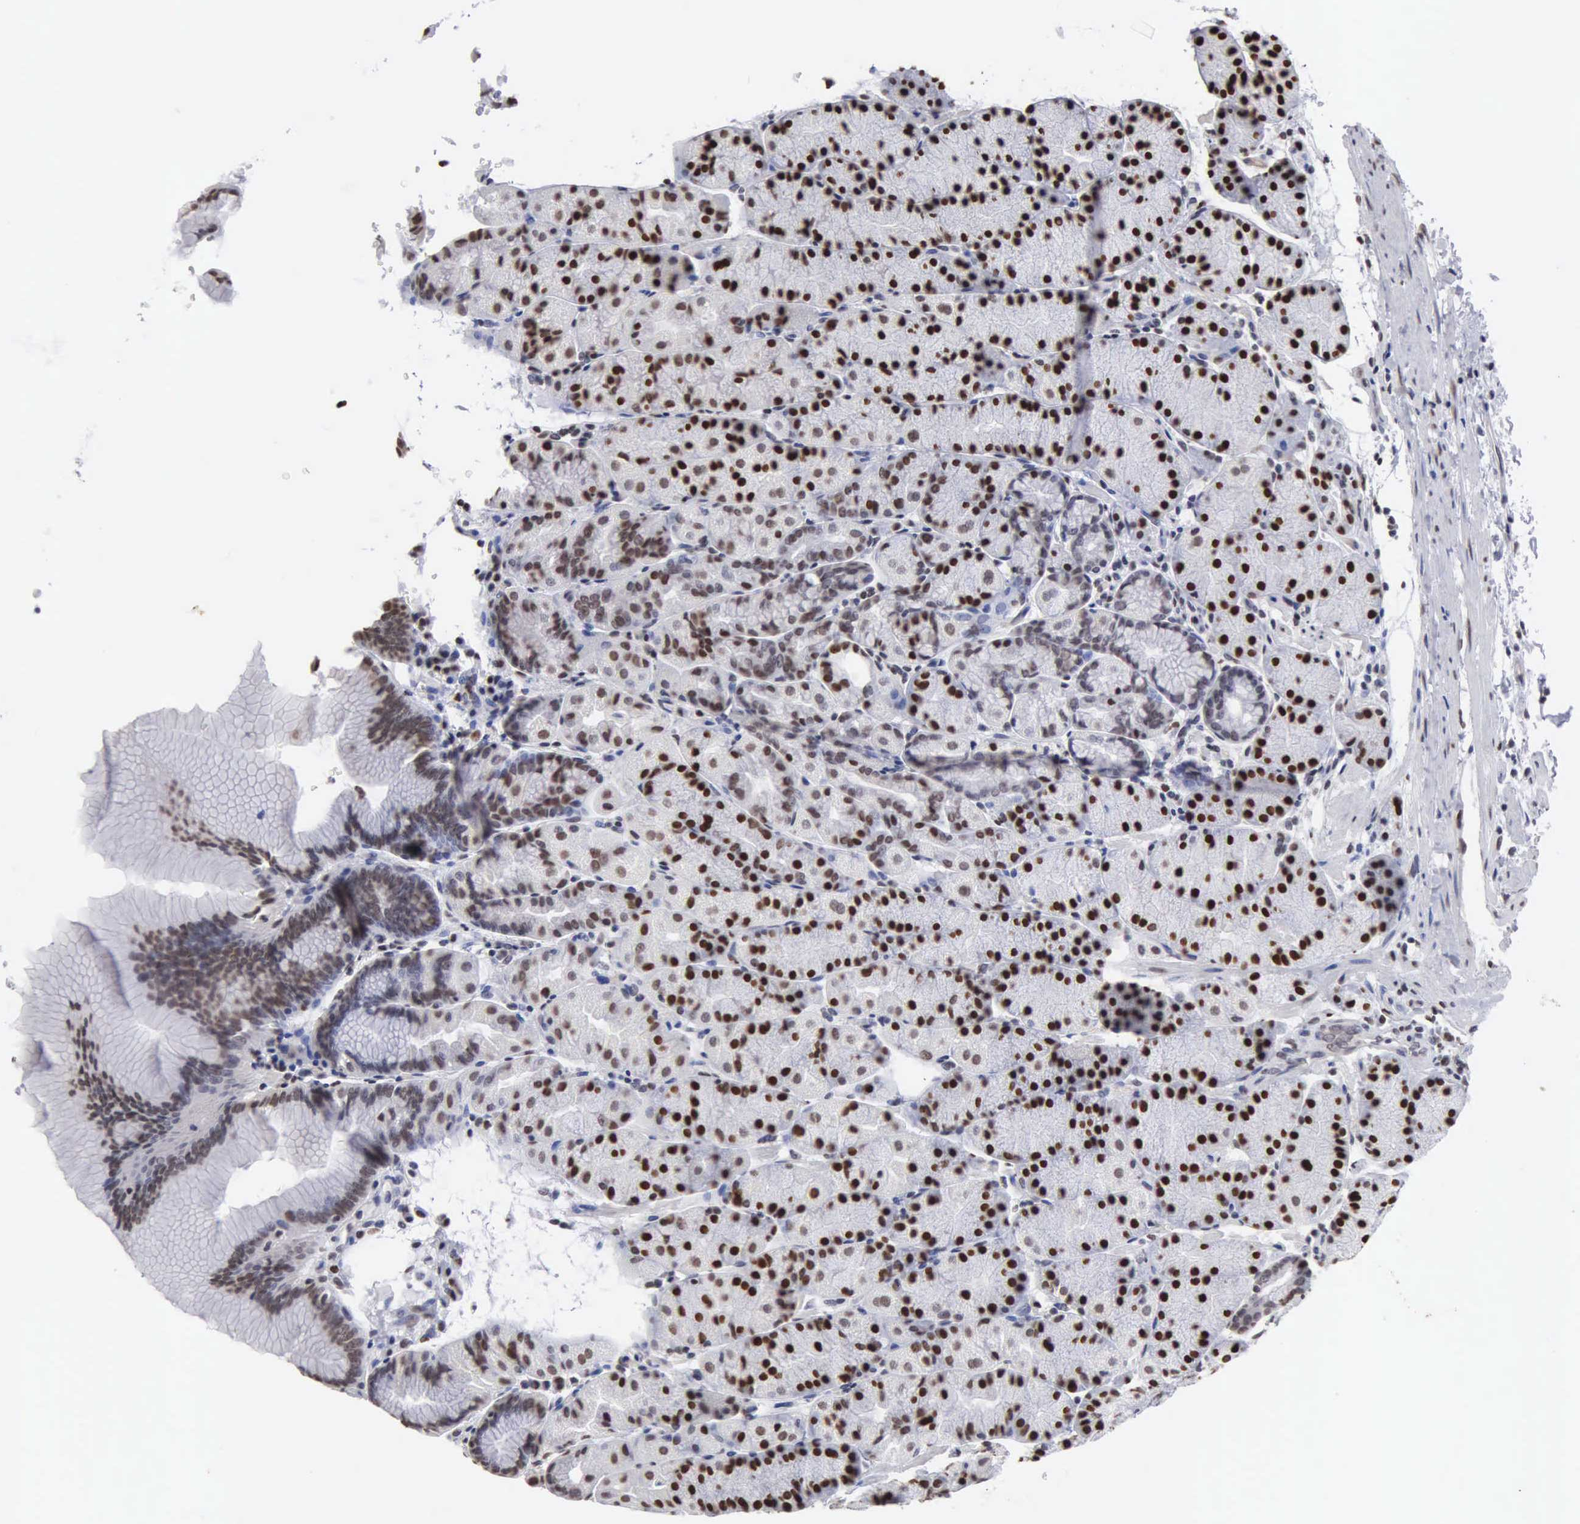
{"staining": {"intensity": "strong", "quantity": ">75%", "location": "nuclear"}, "tissue": "stomach", "cell_type": "Glandular cells", "image_type": "normal", "snomed": [{"axis": "morphology", "description": "Normal tissue, NOS"}, {"axis": "topography", "description": "Stomach, upper"}], "caption": "DAB (3,3'-diaminobenzidine) immunohistochemical staining of benign stomach shows strong nuclear protein expression in approximately >75% of glandular cells.", "gene": "CCNG1", "patient": {"sex": "male", "age": 57}}